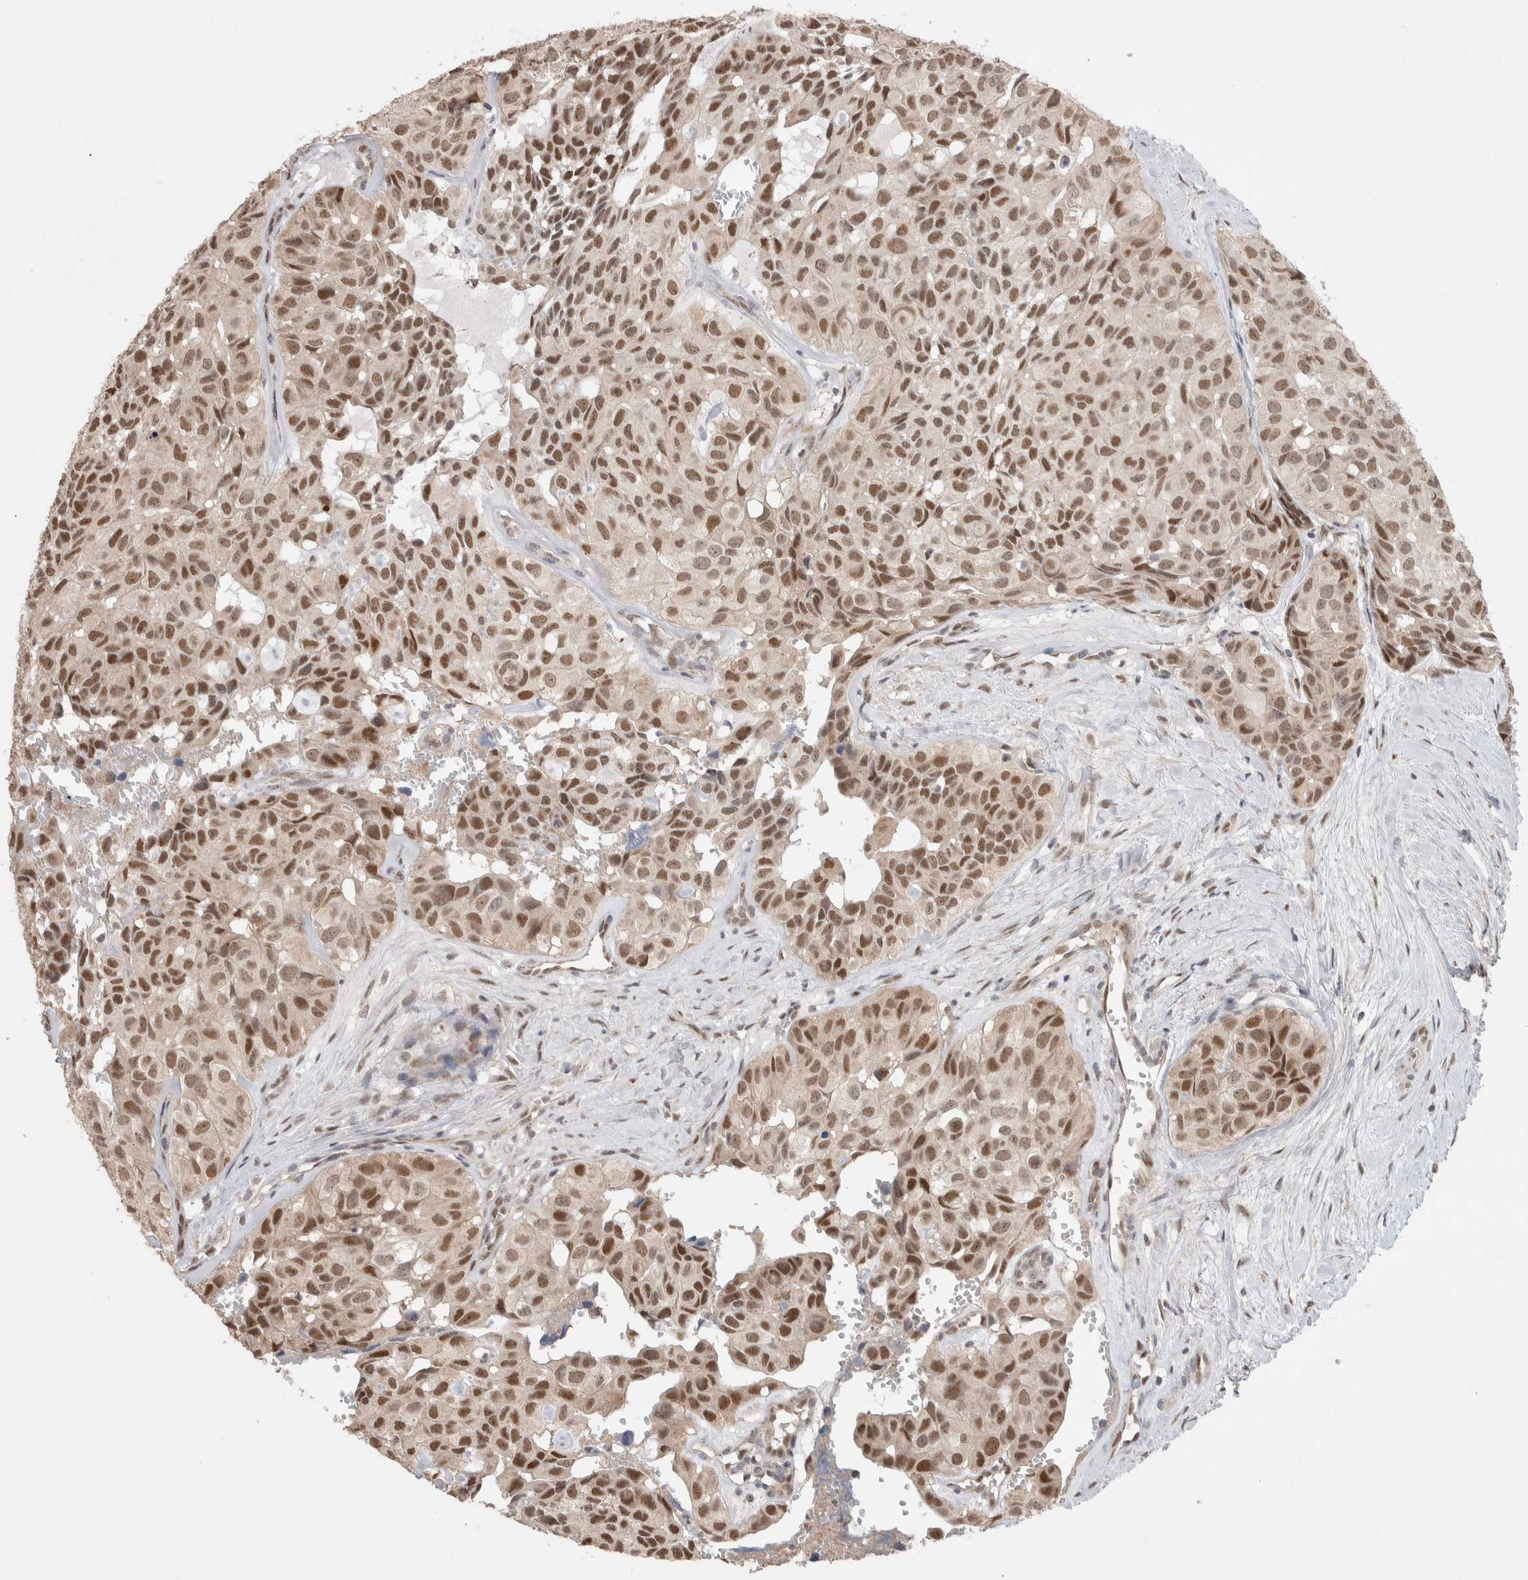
{"staining": {"intensity": "moderate", "quantity": ">75%", "location": "nuclear"}, "tissue": "head and neck cancer", "cell_type": "Tumor cells", "image_type": "cancer", "snomed": [{"axis": "morphology", "description": "Adenocarcinoma, NOS"}, {"axis": "topography", "description": "Salivary gland, NOS"}, {"axis": "topography", "description": "Head-Neck"}], "caption": "Head and neck adenocarcinoma tissue reveals moderate nuclear positivity in approximately >75% of tumor cells", "gene": "SLC29A1", "patient": {"sex": "female", "age": 76}}